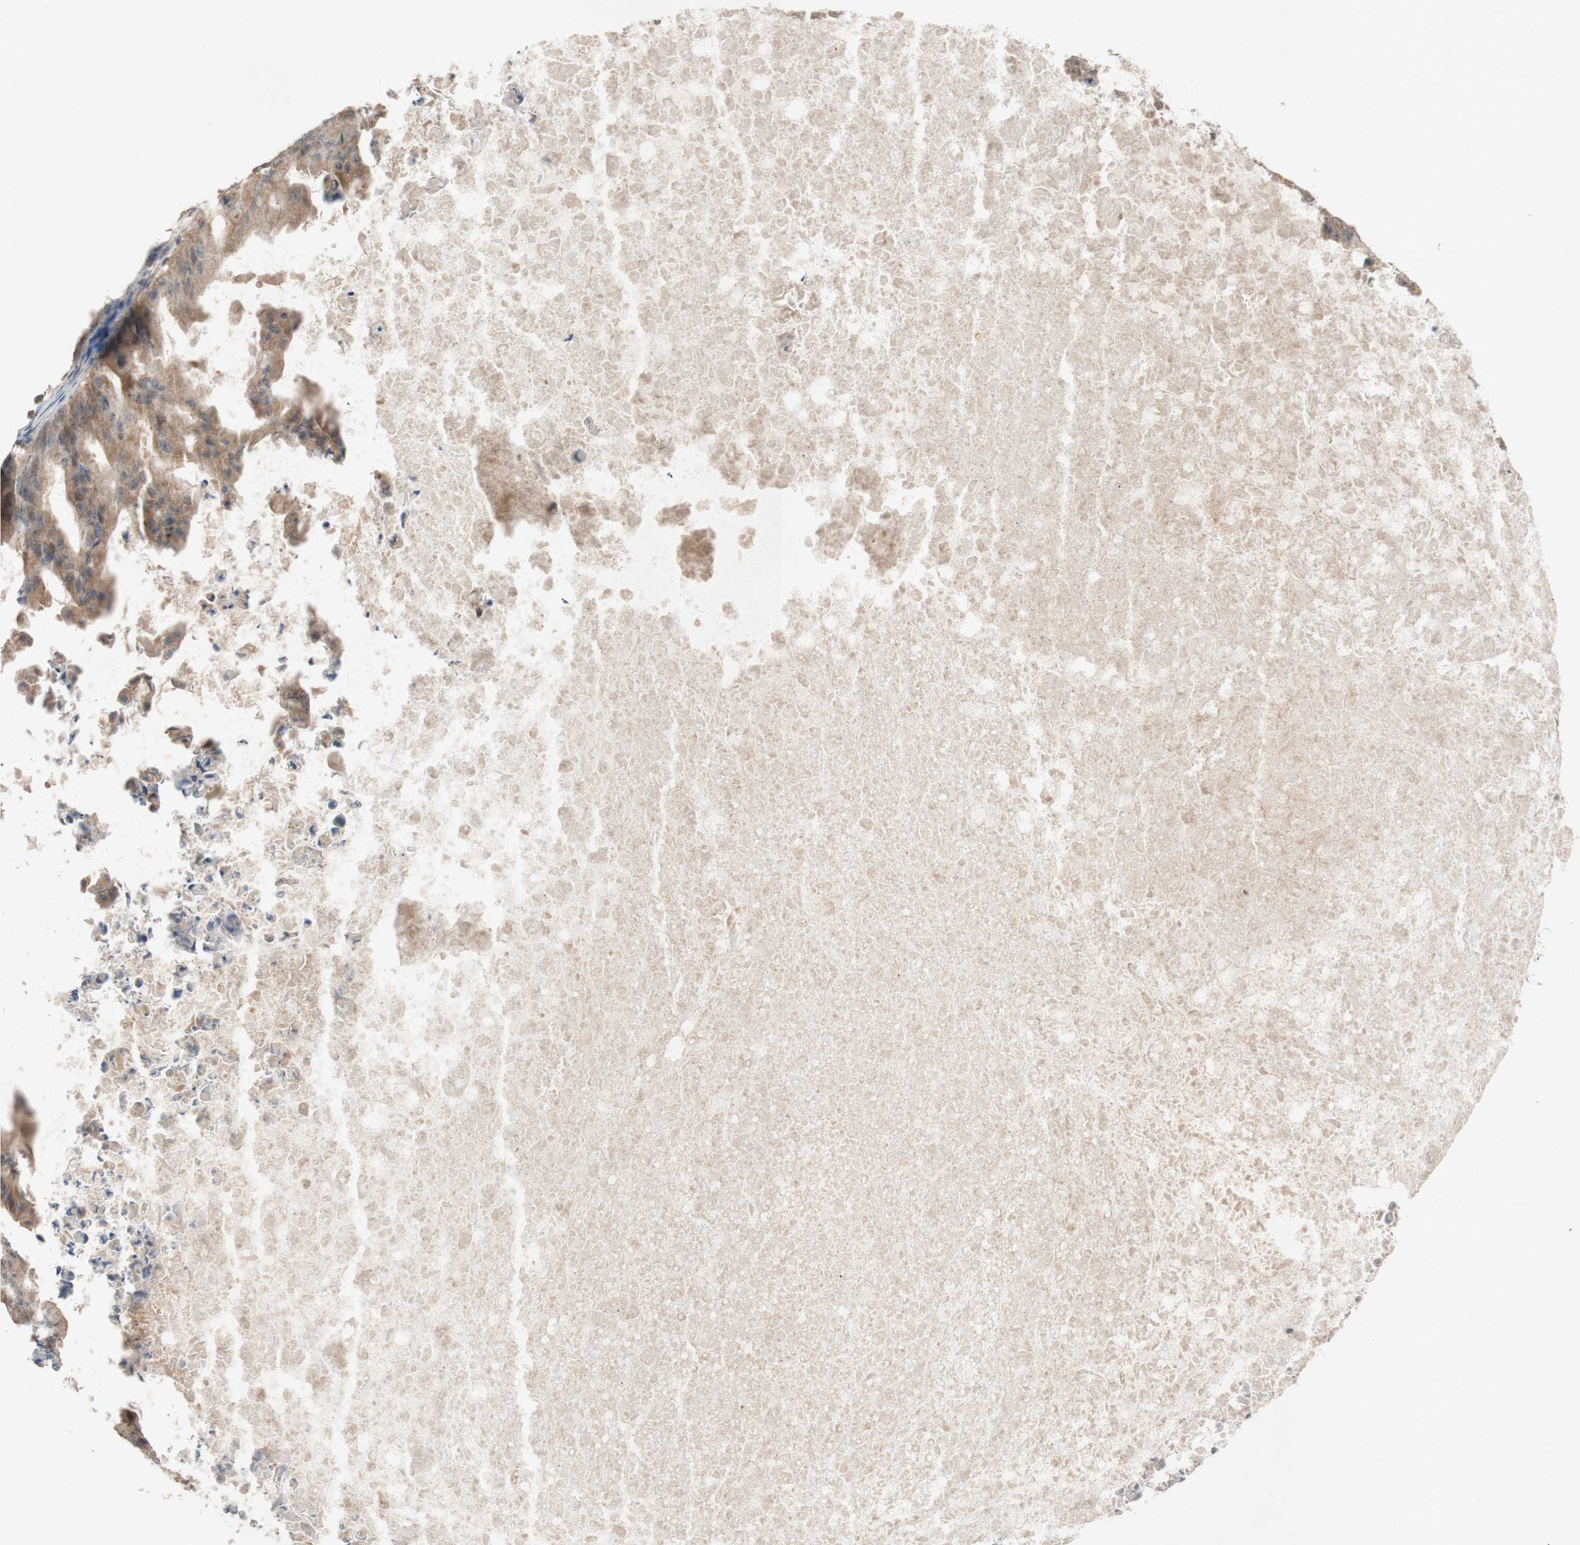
{"staining": {"intensity": "moderate", "quantity": ">75%", "location": "cytoplasmic/membranous"}, "tissue": "ovarian cancer", "cell_type": "Tumor cells", "image_type": "cancer", "snomed": [{"axis": "morphology", "description": "Cystadenocarcinoma, mucinous, NOS"}, {"axis": "topography", "description": "Ovary"}], "caption": "Ovarian cancer tissue shows moderate cytoplasmic/membranous staining in approximately >75% of tumor cells", "gene": "ATP6V1F", "patient": {"sex": "female", "age": 37}}